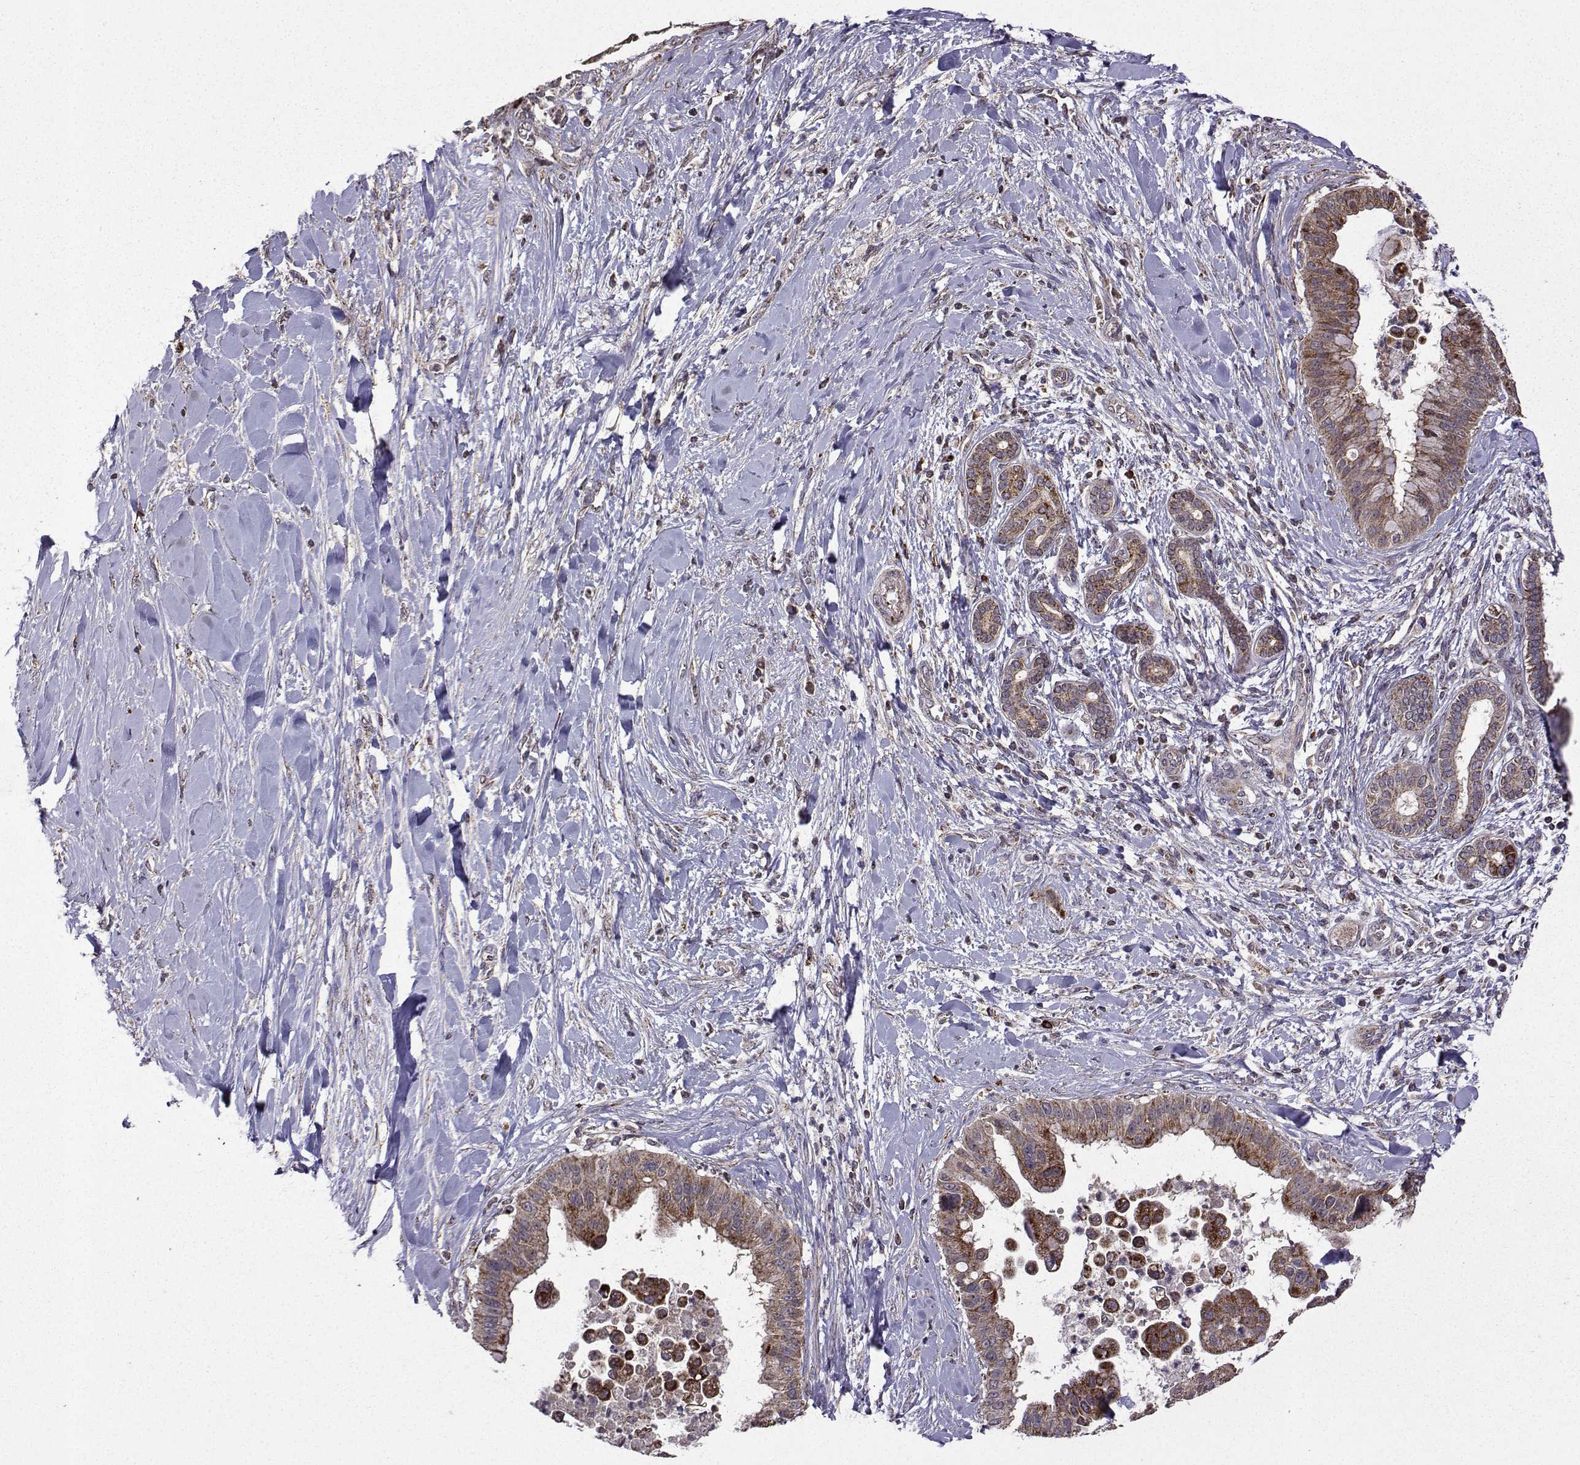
{"staining": {"intensity": "moderate", "quantity": ">75%", "location": "cytoplasmic/membranous"}, "tissue": "liver cancer", "cell_type": "Tumor cells", "image_type": "cancer", "snomed": [{"axis": "morphology", "description": "Cholangiocarcinoma"}, {"axis": "topography", "description": "Liver"}], "caption": "Protein expression analysis of cholangiocarcinoma (liver) reveals moderate cytoplasmic/membranous positivity in approximately >75% of tumor cells. Immunohistochemistry stains the protein of interest in brown and the nuclei are stained blue.", "gene": "TAB2", "patient": {"sex": "female", "age": 54}}